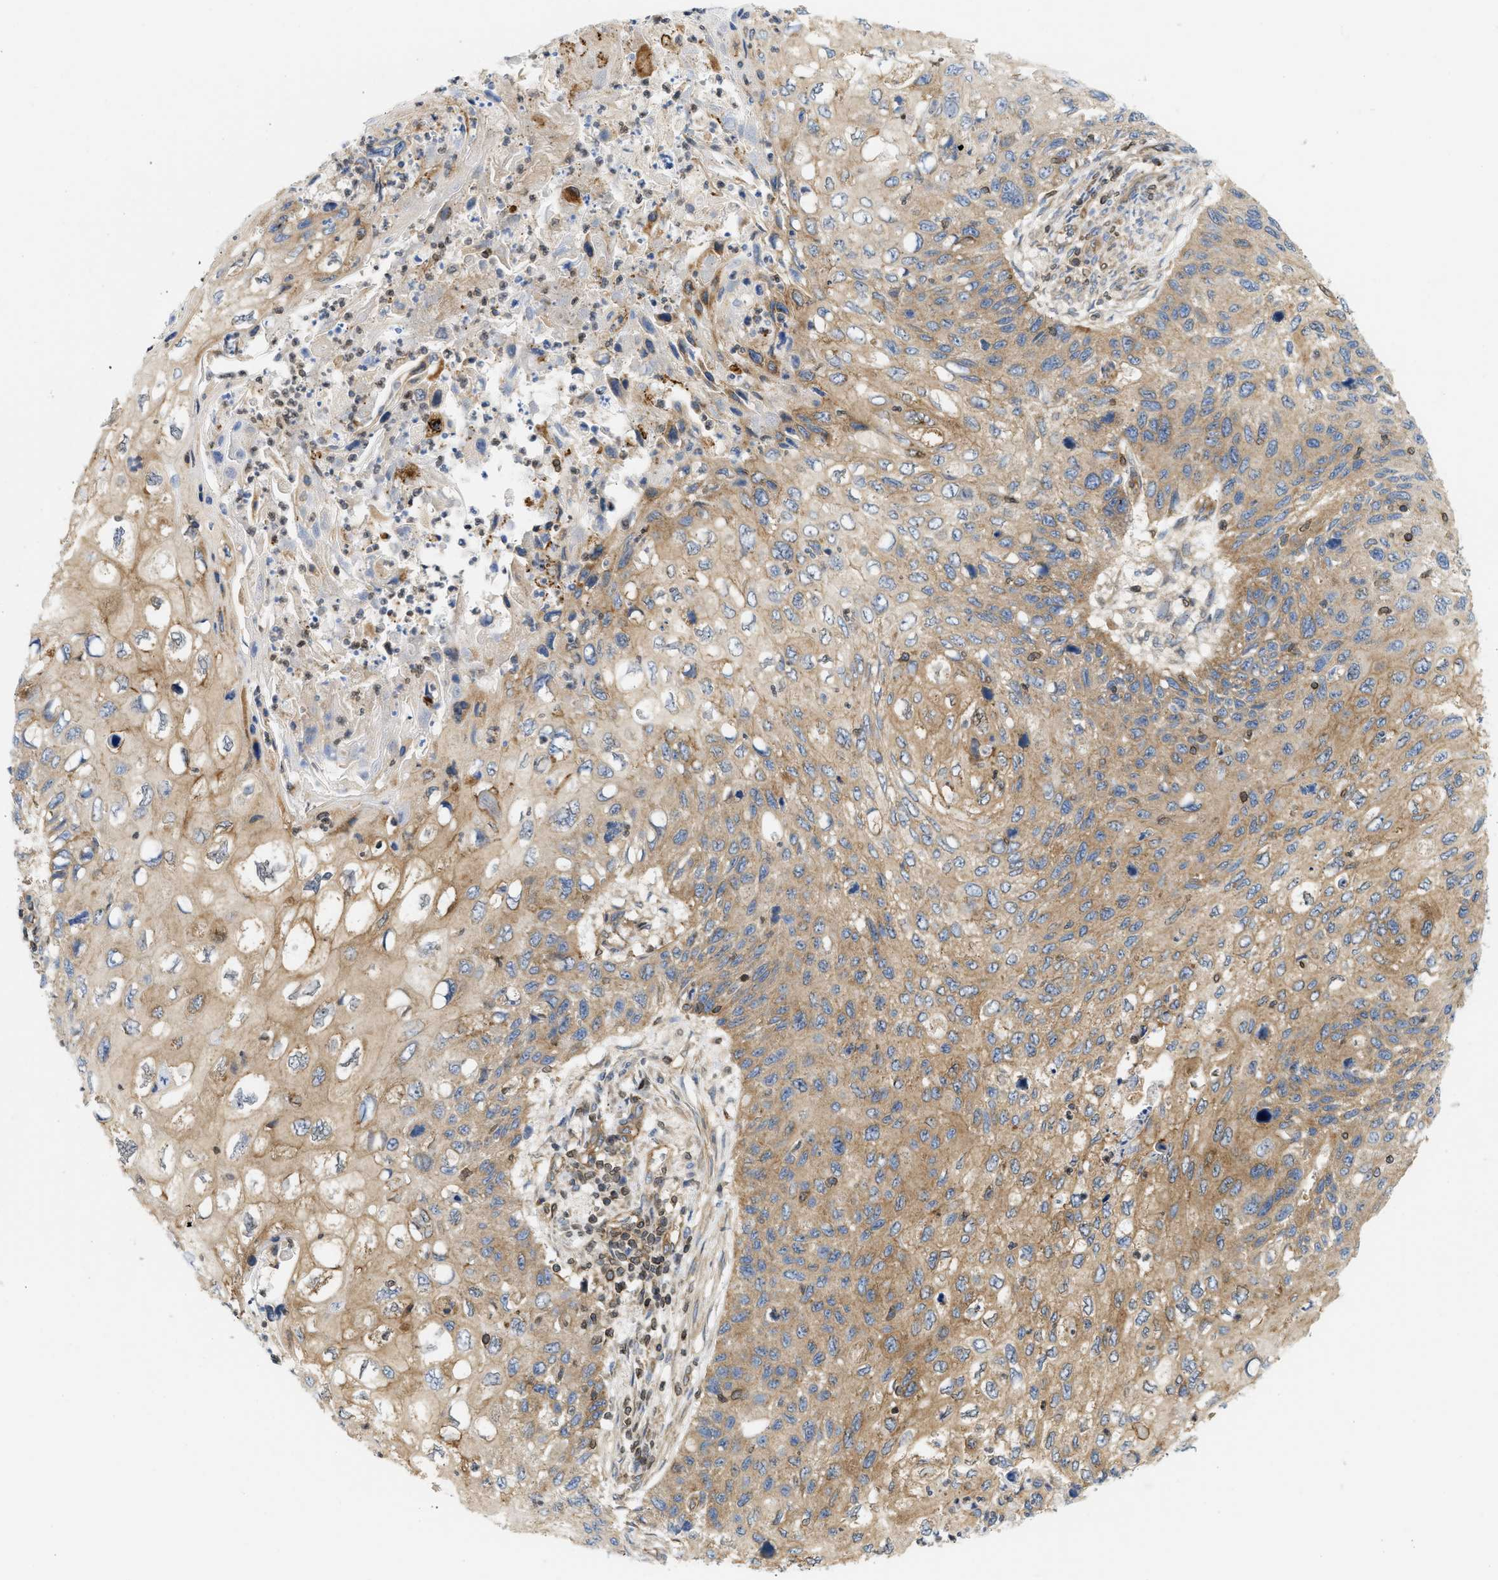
{"staining": {"intensity": "moderate", "quantity": ">75%", "location": "cytoplasmic/membranous"}, "tissue": "cervical cancer", "cell_type": "Tumor cells", "image_type": "cancer", "snomed": [{"axis": "morphology", "description": "Squamous cell carcinoma, NOS"}, {"axis": "topography", "description": "Cervix"}], "caption": "Cervical squamous cell carcinoma stained for a protein (brown) exhibits moderate cytoplasmic/membranous positive expression in approximately >75% of tumor cells.", "gene": "STRN", "patient": {"sex": "female", "age": 70}}